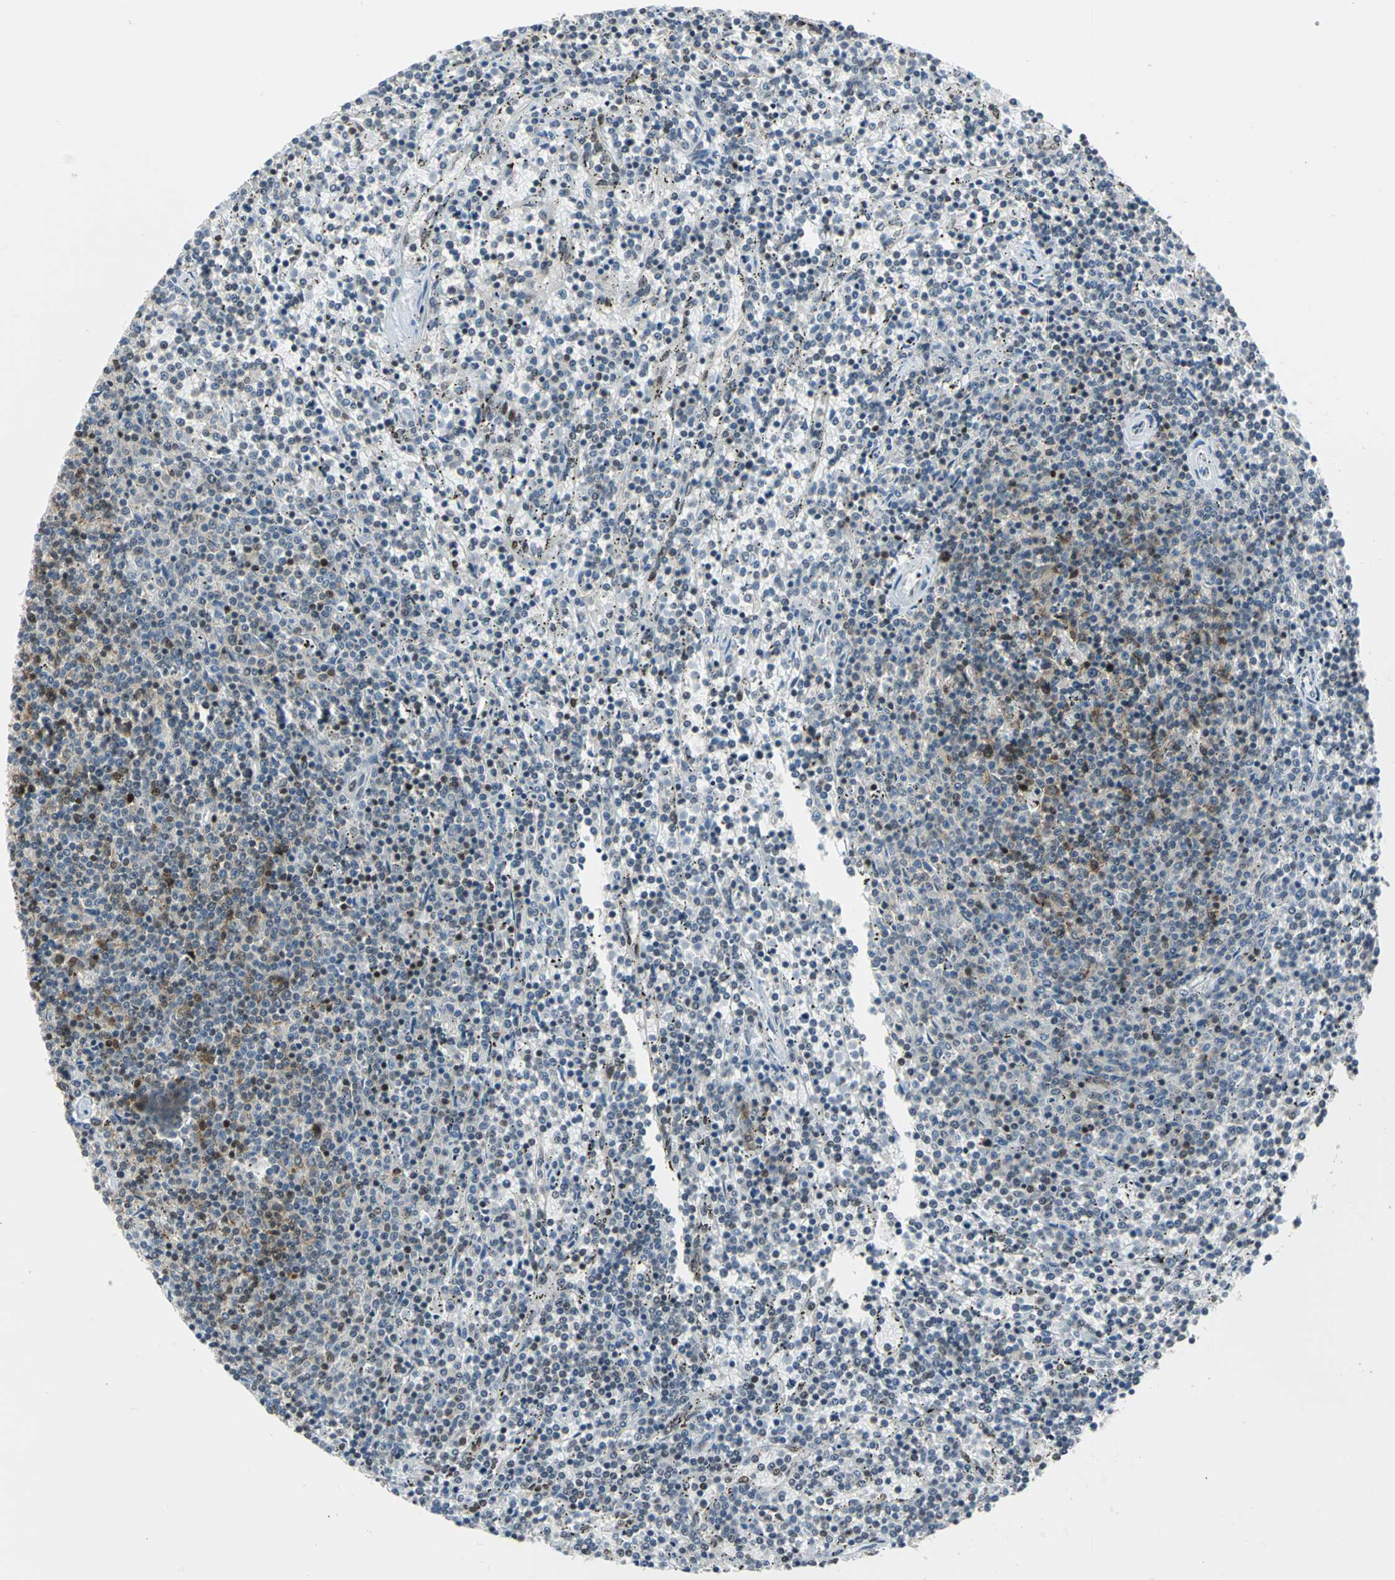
{"staining": {"intensity": "strong", "quantity": "25%-75%", "location": "nuclear"}, "tissue": "lymphoma", "cell_type": "Tumor cells", "image_type": "cancer", "snomed": [{"axis": "morphology", "description": "Malignant lymphoma, non-Hodgkin's type, Low grade"}, {"axis": "topography", "description": "Spleen"}], "caption": "Malignant lymphoma, non-Hodgkin's type (low-grade) stained with a brown dye exhibits strong nuclear positive expression in about 25%-75% of tumor cells.", "gene": "HNRNPD", "patient": {"sex": "female", "age": 50}}